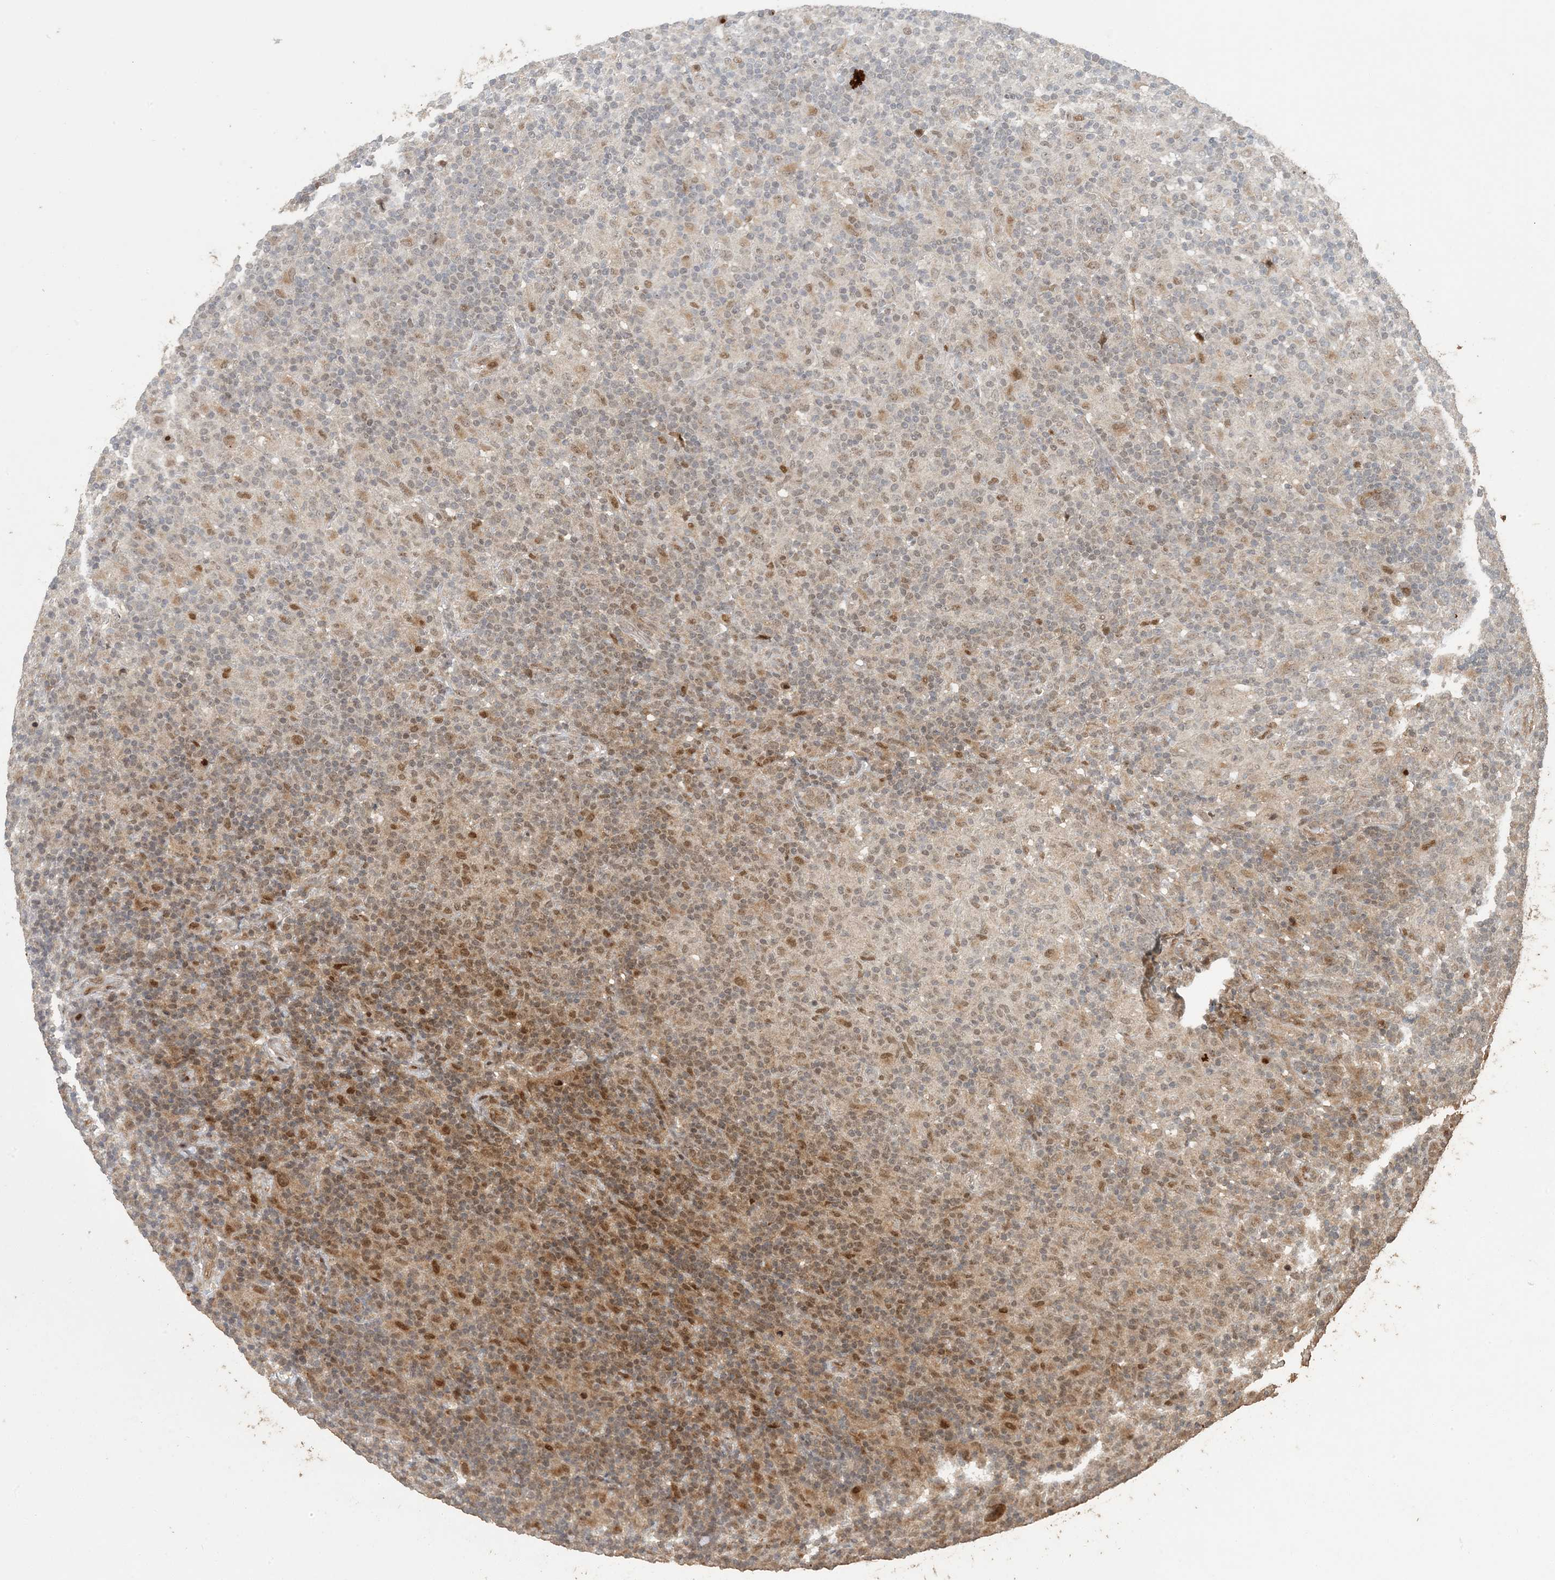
{"staining": {"intensity": "moderate", "quantity": ">75%", "location": "nuclear"}, "tissue": "lymphoma", "cell_type": "Tumor cells", "image_type": "cancer", "snomed": [{"axis": "morphology", "description": "Hodgkin's disease, NOS"}, {"axis": "topography", "description": "Lymph node"}], "caption": "Lymphoma stained with DAB immunohistochemistry (IHC) shows medium levels of moderate nuclear expression in about >75% of tumor cells. The protein of interest is shown in brown color, while the nuclei are stained blue.", "gene": "ATP13A2", "patient": {"sex": "male", "age": 70}}